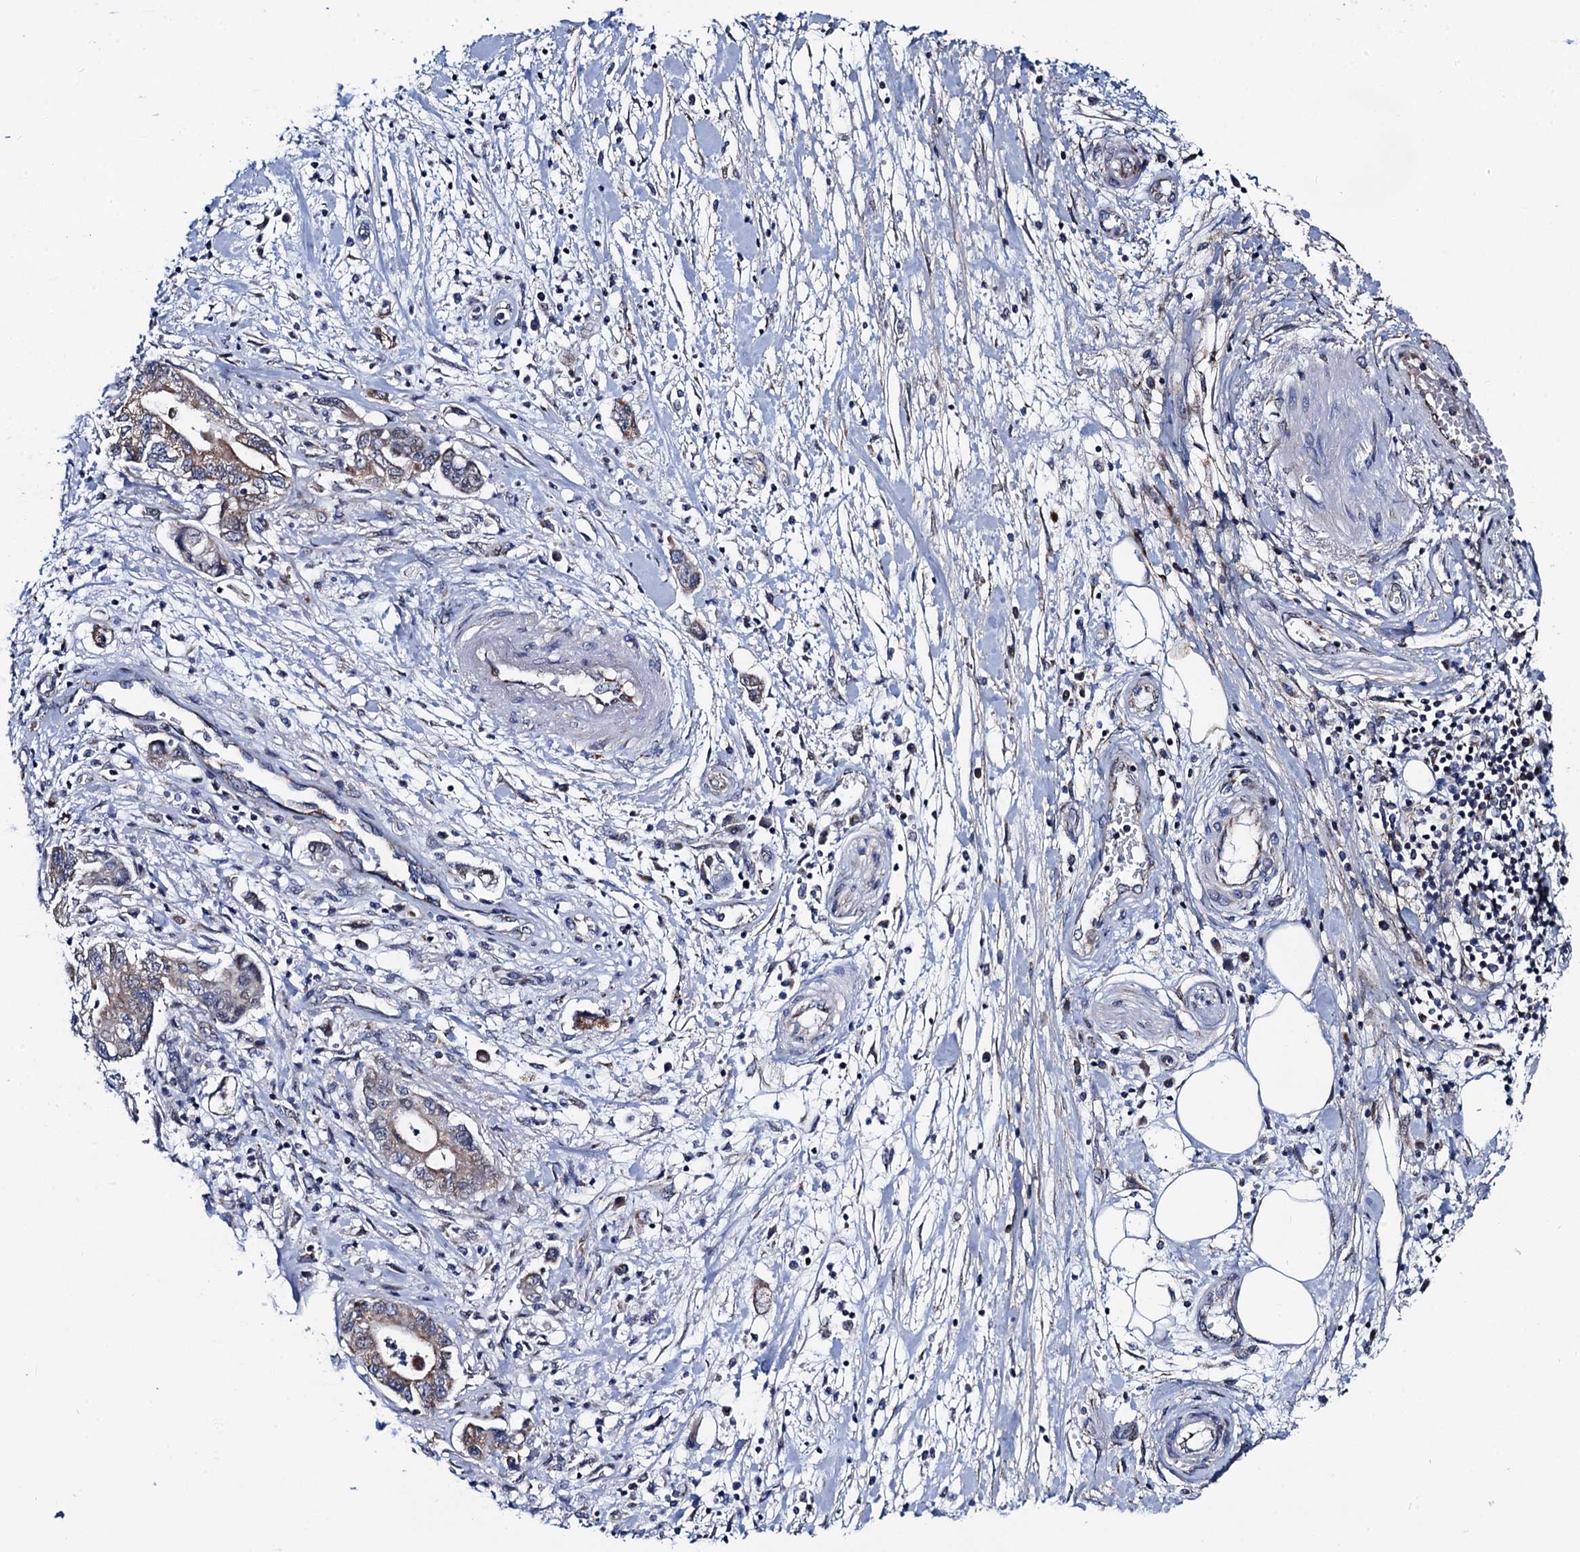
{"staining": {"intensity": "moderate", "quantity": "25%-75%", "location": "cytoplasmic/membranous"}, "tissue": "pancreatic cancer", "cell_type": "Tumor cells", "image_type": "cancer", "snomed": [{"axis": "morphology", "description": "Adenocarcinoma, NOS"}, {"axis": "topography", "description": "Pancreas"}], "caption": "Pancreatic cancer tissue exhibits moderate cytoplasmic/membranous expression in approximately 25%-75% of tumor cells, visualized by immunohistochemistry.", "gene": "PTCD3", "patient": {"sex": "female", "age": 73}}